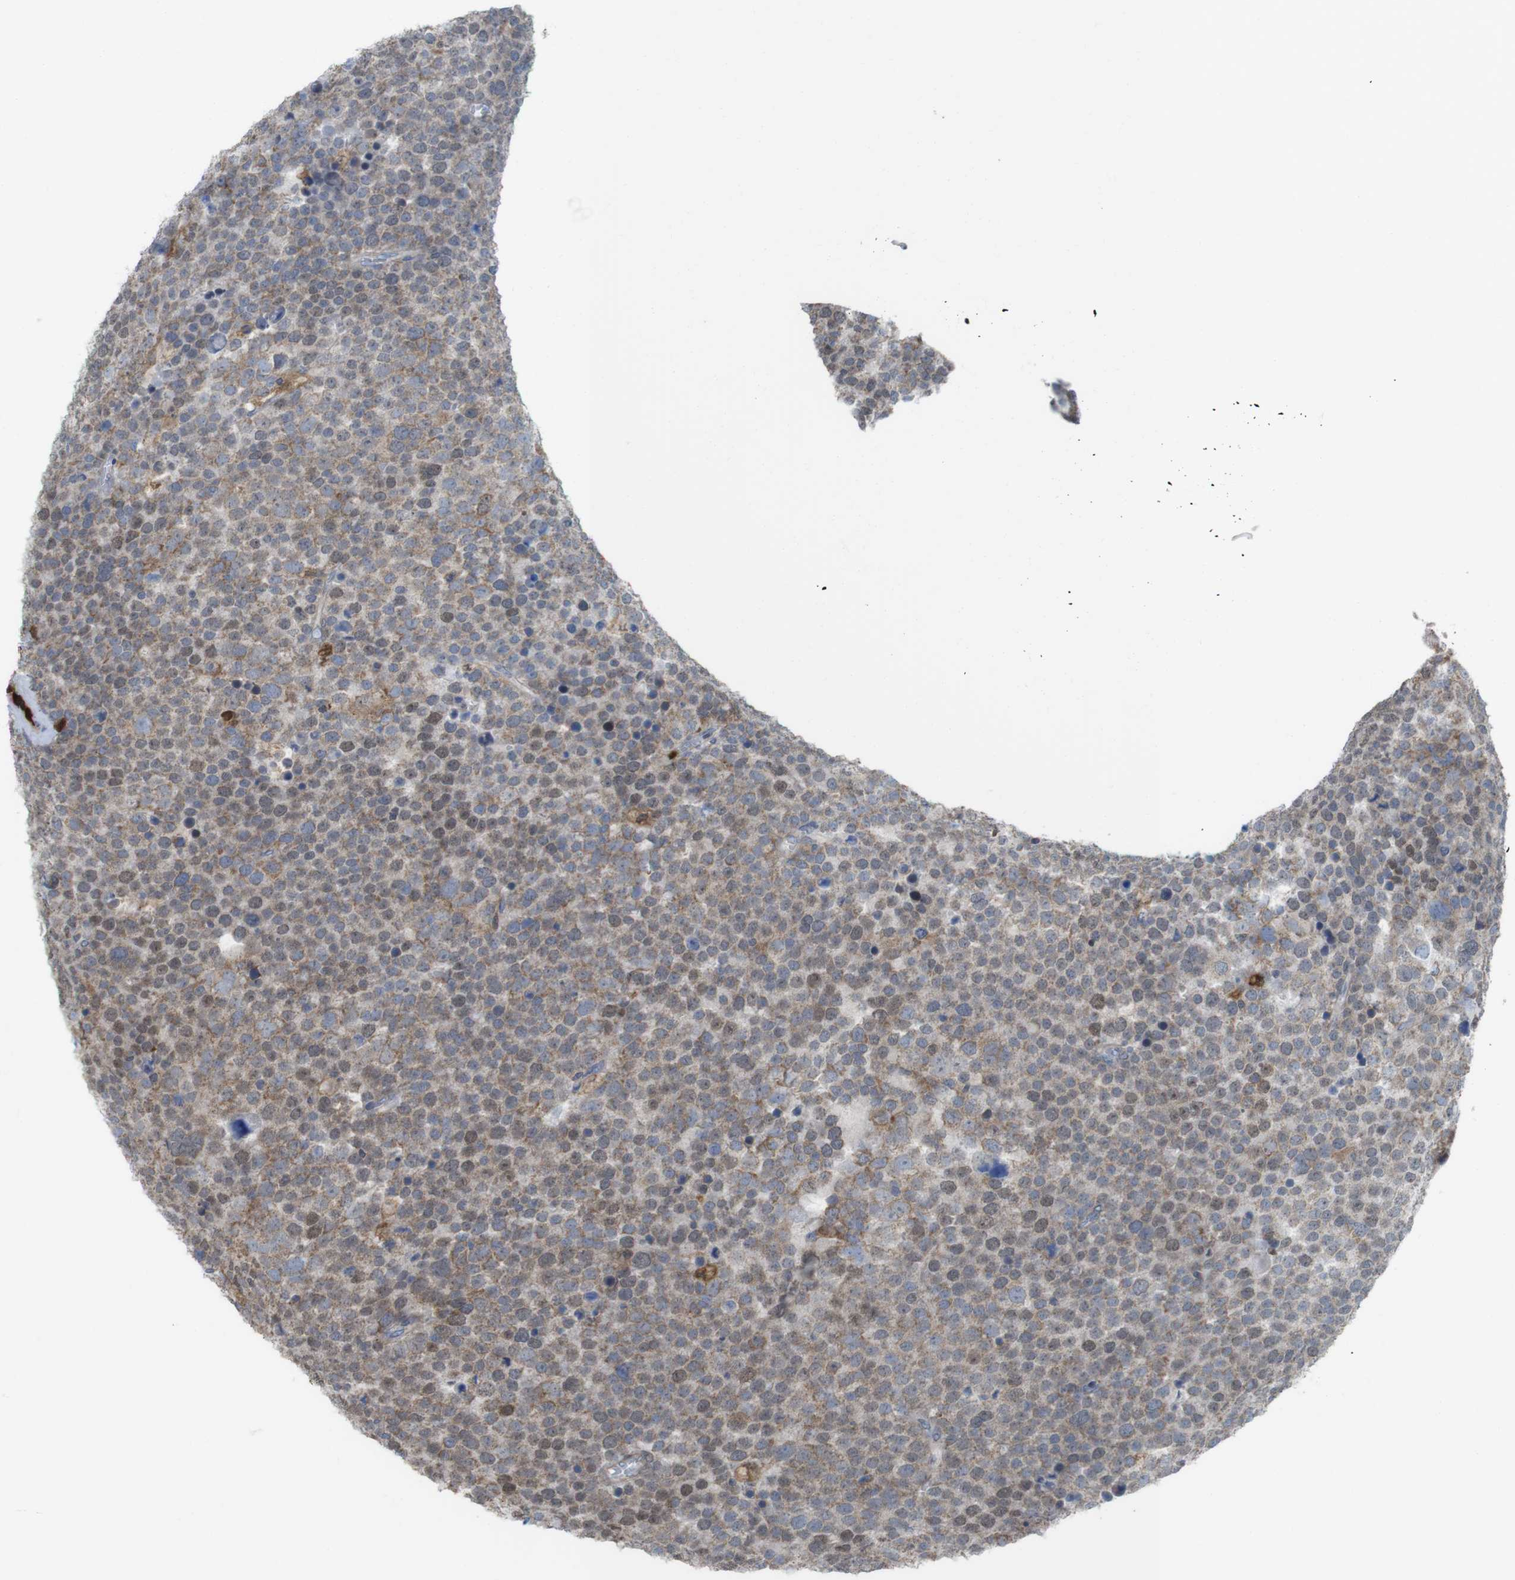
{"staining": {"intensity": "weak", "quantity": ">75%", "location": "cytoplasmic/membranous,nuclear"}, "tissue": "testis cancer", "cell_type": "Tumor cells", "image_type": "cancer", "snomed": [{"axis": "morphology", "description": "Seminoma, NOS"}, {"axis": "topography", "description": "Testis"}], "caption": "This is a photomicrograph of IHC staining of testis cancer, which shows weak expression in the cytoplasmic/membranous and nuclear of tumor cells.", "gene": "PRKCD", "patient": {"sex": "male", "age": 71}}